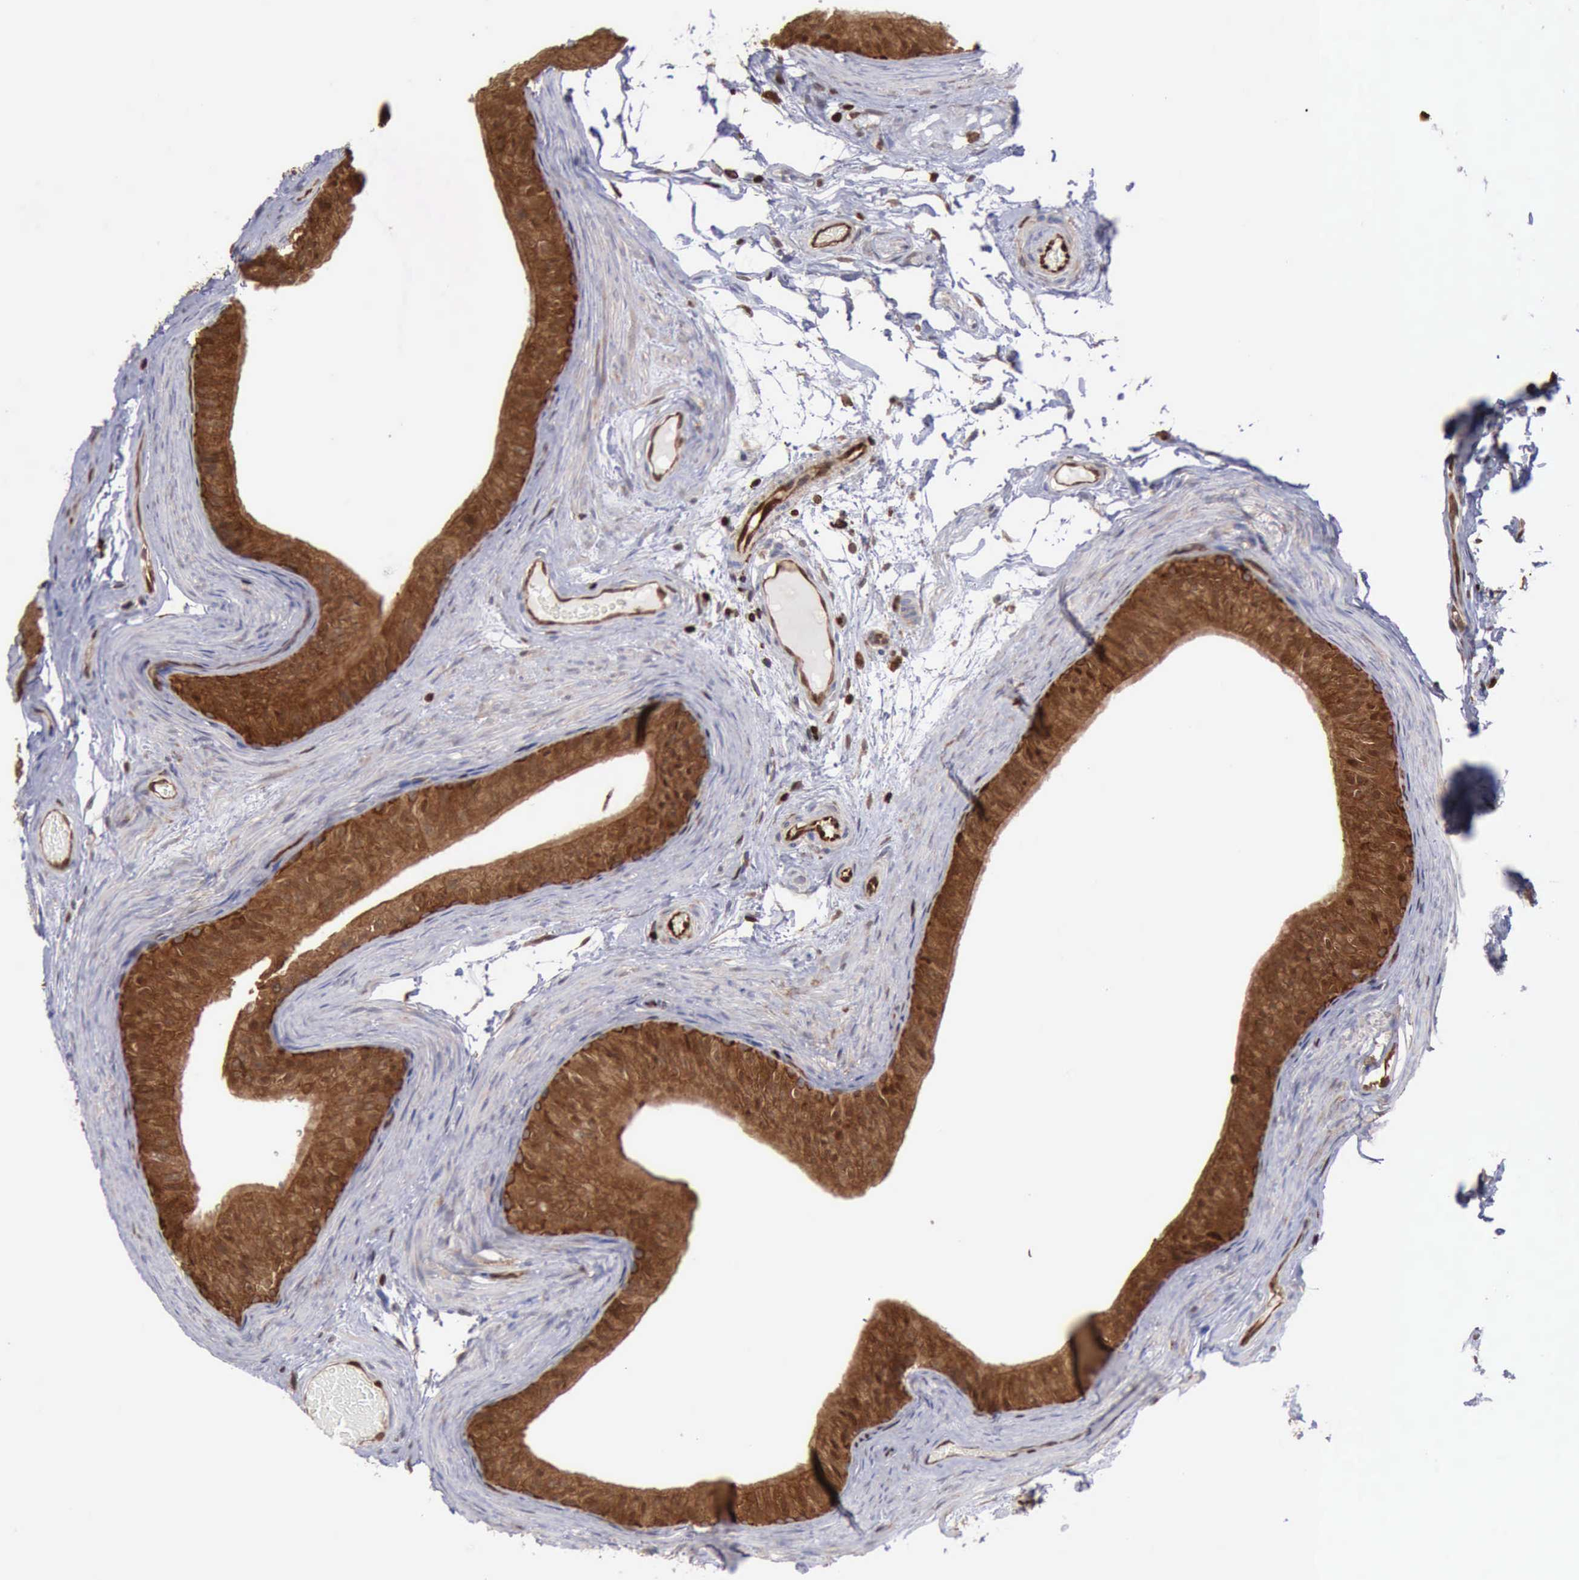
{"staining": {"intensity": "strong", "quantity": ">75%", "location": "cytoplasmic/membranous,nuclear"}, "tissue": "epididymis", "cell_type": "Glandular cells", "image_type": "normal", "snomed": [{"axis": "morphology", "description": "Normal tissue, NOS"}, {"axis": "topography", "description": "Testis"}, {"axis": "topography", "description": "Epididymis"}], "caption": "This is a micrograph of immunohistochemistry (IHC) staining of normal epididymis, which shows strong expression in the cytoplasmic/membranous,nuclear of glandular cells.", "gene": "PDCD4", "patient": {"sex": "male", "age": 36}}